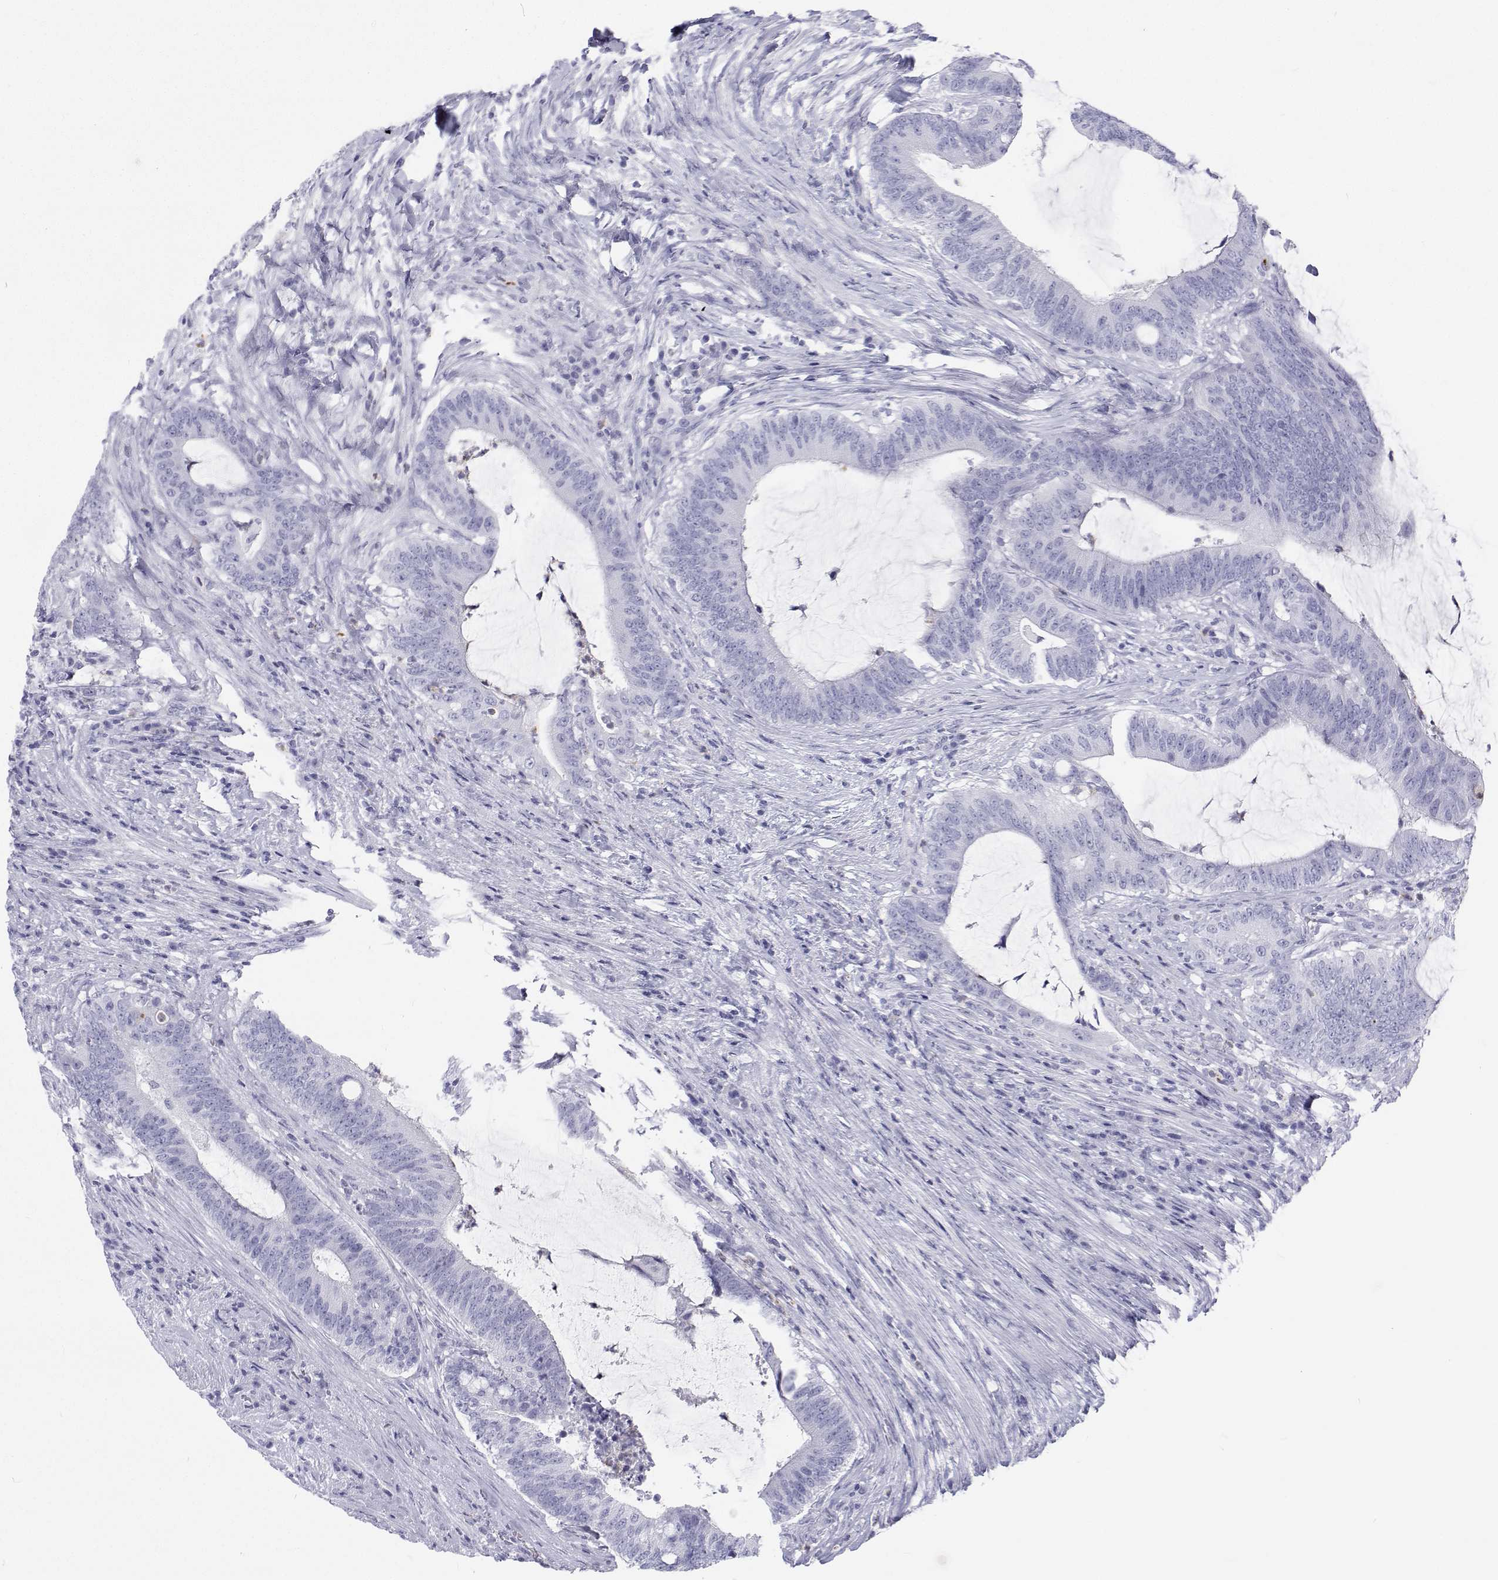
{"staining": {"intensity": "negative", "quantity": "none", "location": "none"}, "tissue": "colorectal cancer", "cell_type": "Tumor cells", "image_type": "cancer", "snomed": [{"axis": "morphology", "description": "Adenocarcinoma, NOS"}, {"axis": "topography", "description": "Colon"}], "caption": "Immunohistochemistry micrograph of adenocarcinoma (colorectal) stained for a protein (brown), which shows no staining in tumor cells.", "gene": "SFTPB", "patient": {"sex": "female", "age": 43}}